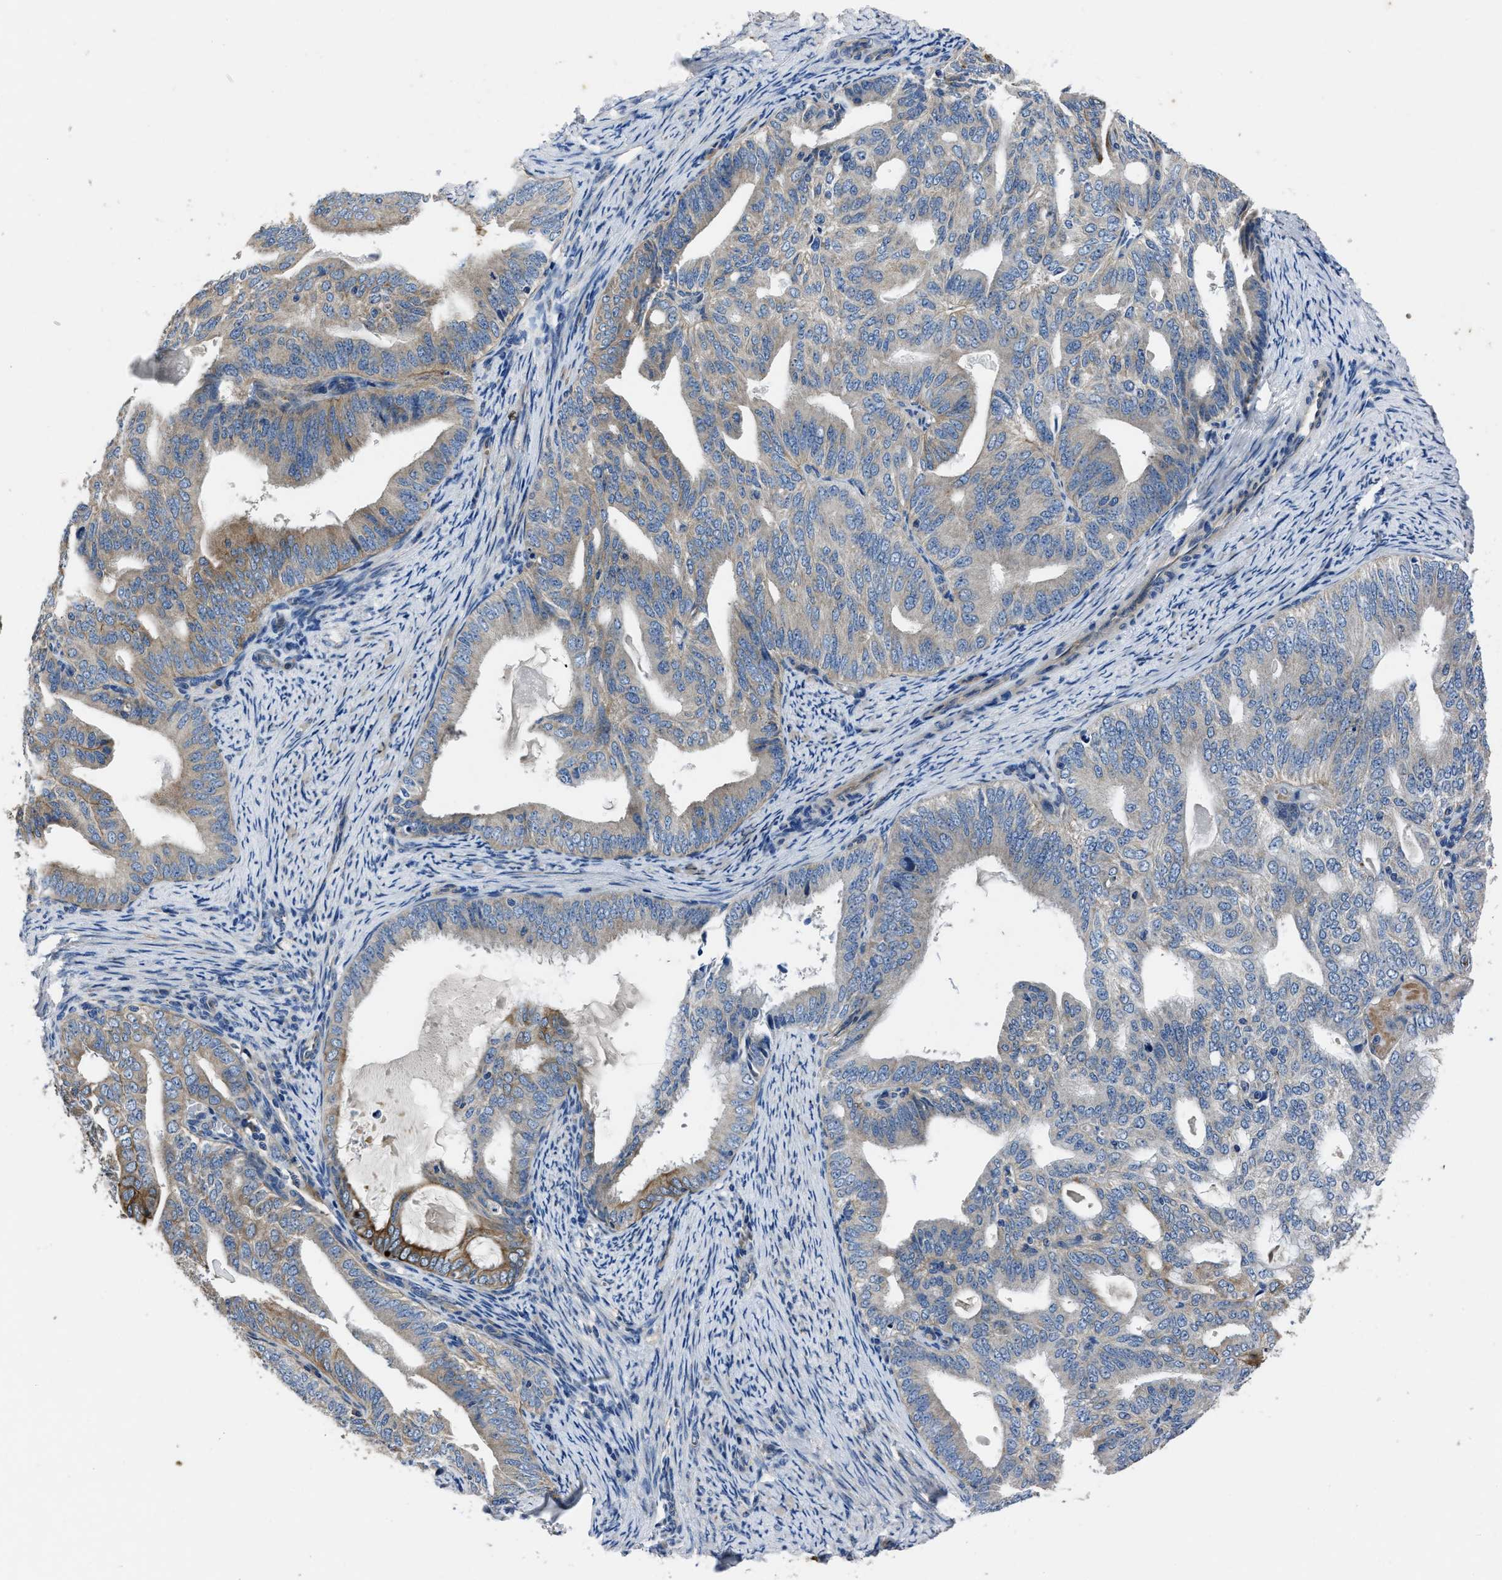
{"staining": {"intensity": "weak", "quantity": "<25%", "location": "cytoplasmic/membranous"}, "tissue": "endometrial cancer", "cell_type": "Tumor cells", "image_type": "cancer", "snomed": [{"axis": "morphology", "description": "Adenocarcinoma, NOS"}, {"axis": "topography", "description": "Endometrium"}], "caption": "The photomicrograph reveals no staining of tumor cells in endometrial cancer. (DAB (3,3'-diaminobenzidine) IHC visualized using brightfield microscopy, high magnification).", "gene": "ERC1", "patient": {"sex": "female", "age": 58}}